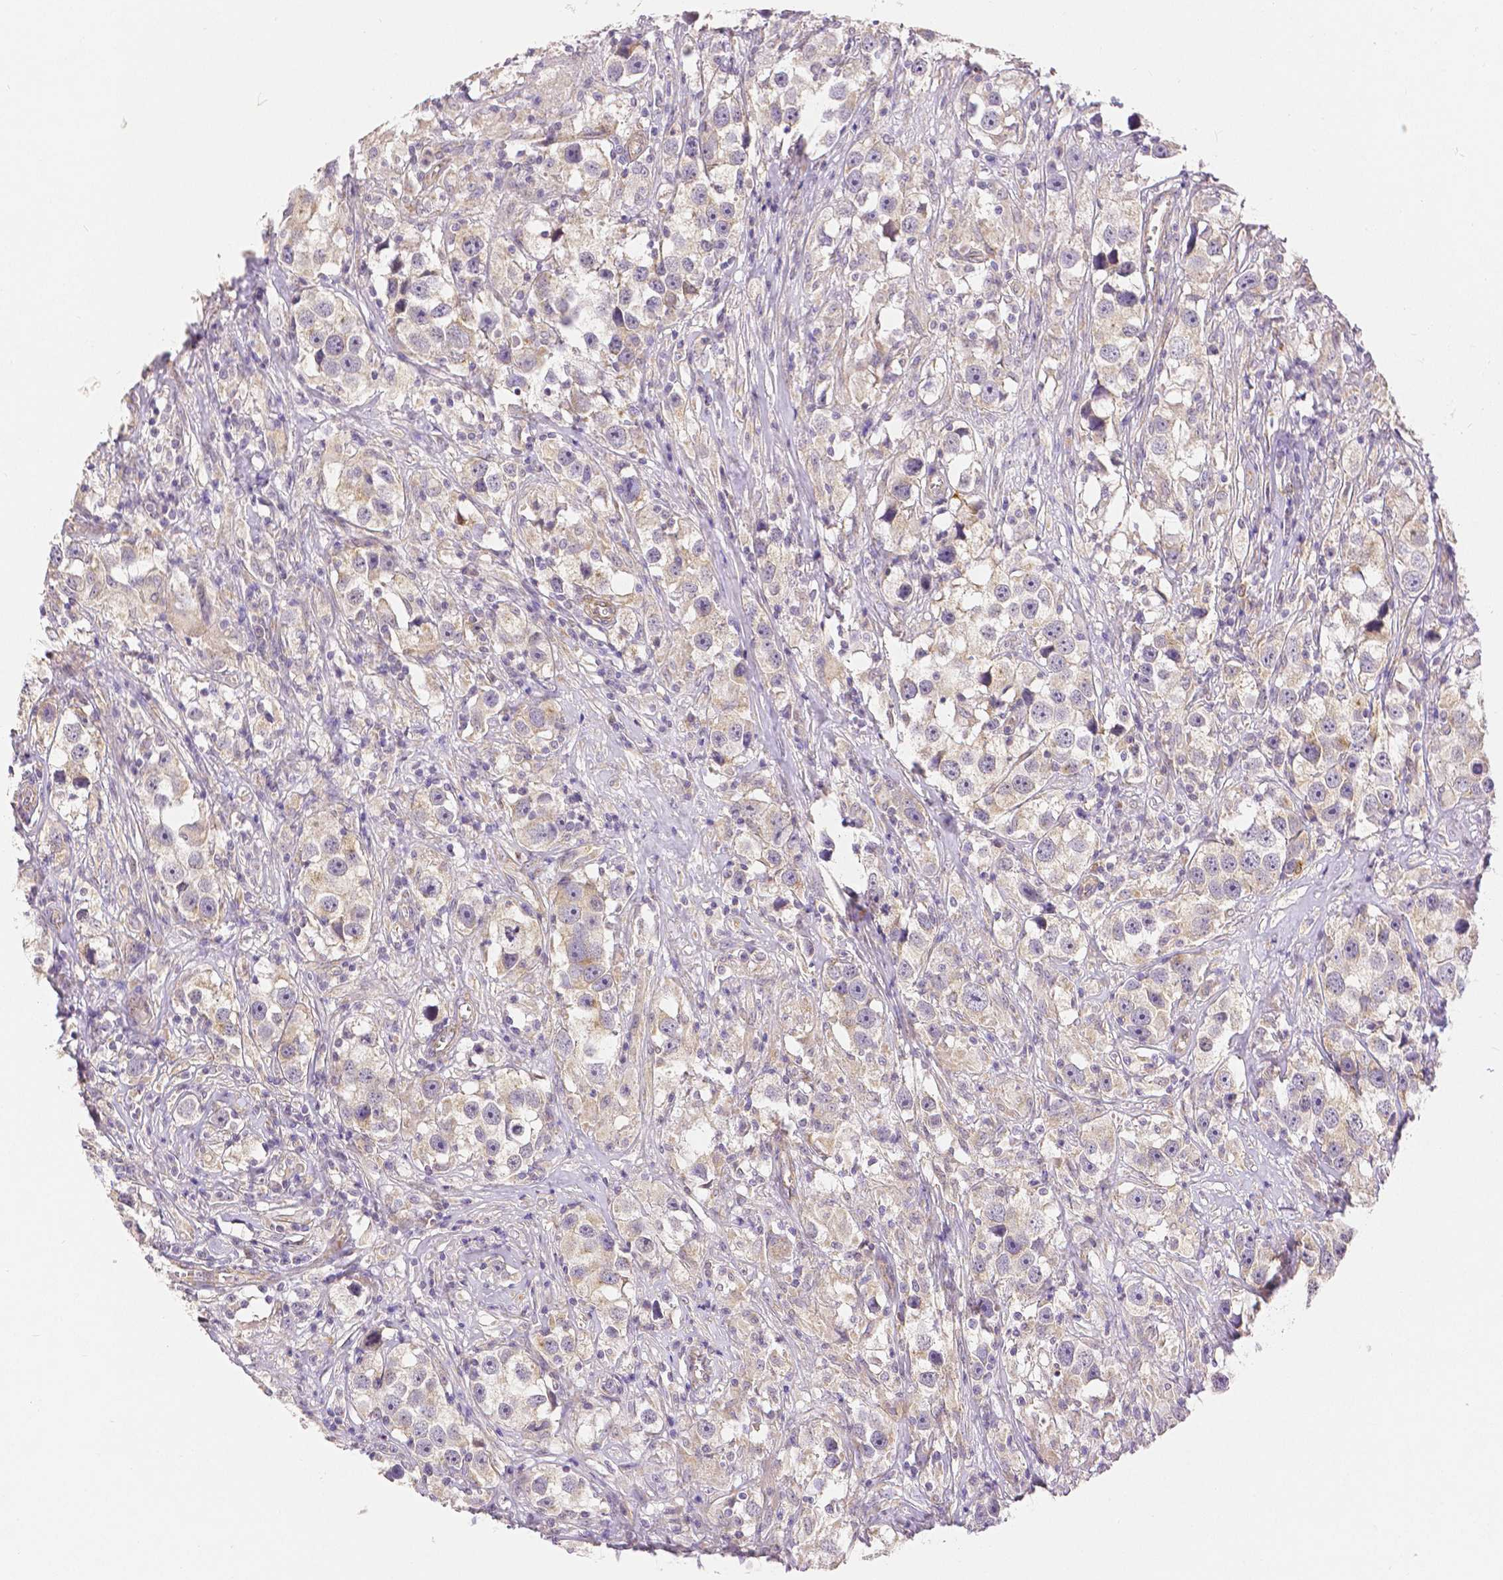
{"staining": {"intensity": "moderate", "quantity": "<25%", "location": "cytoplasmic/membranous"}, "tissue": "testis cancer", "cell_type": "Tumor cells", "image_type": "cancer", "snomed": [{"axis": "morphology", "description": "Seminoma, NOS"}, {"axis": "topography", "description": "Testis"}], "caption": "About <25% of tumor cells in human testis cancer (seminoma) display moderate cytoplasmic/membranous protein staining as visualized by brown immunohistochemical staining.", "gene": "RHOT1", "patient": {"sex": "male", "age": 49}}